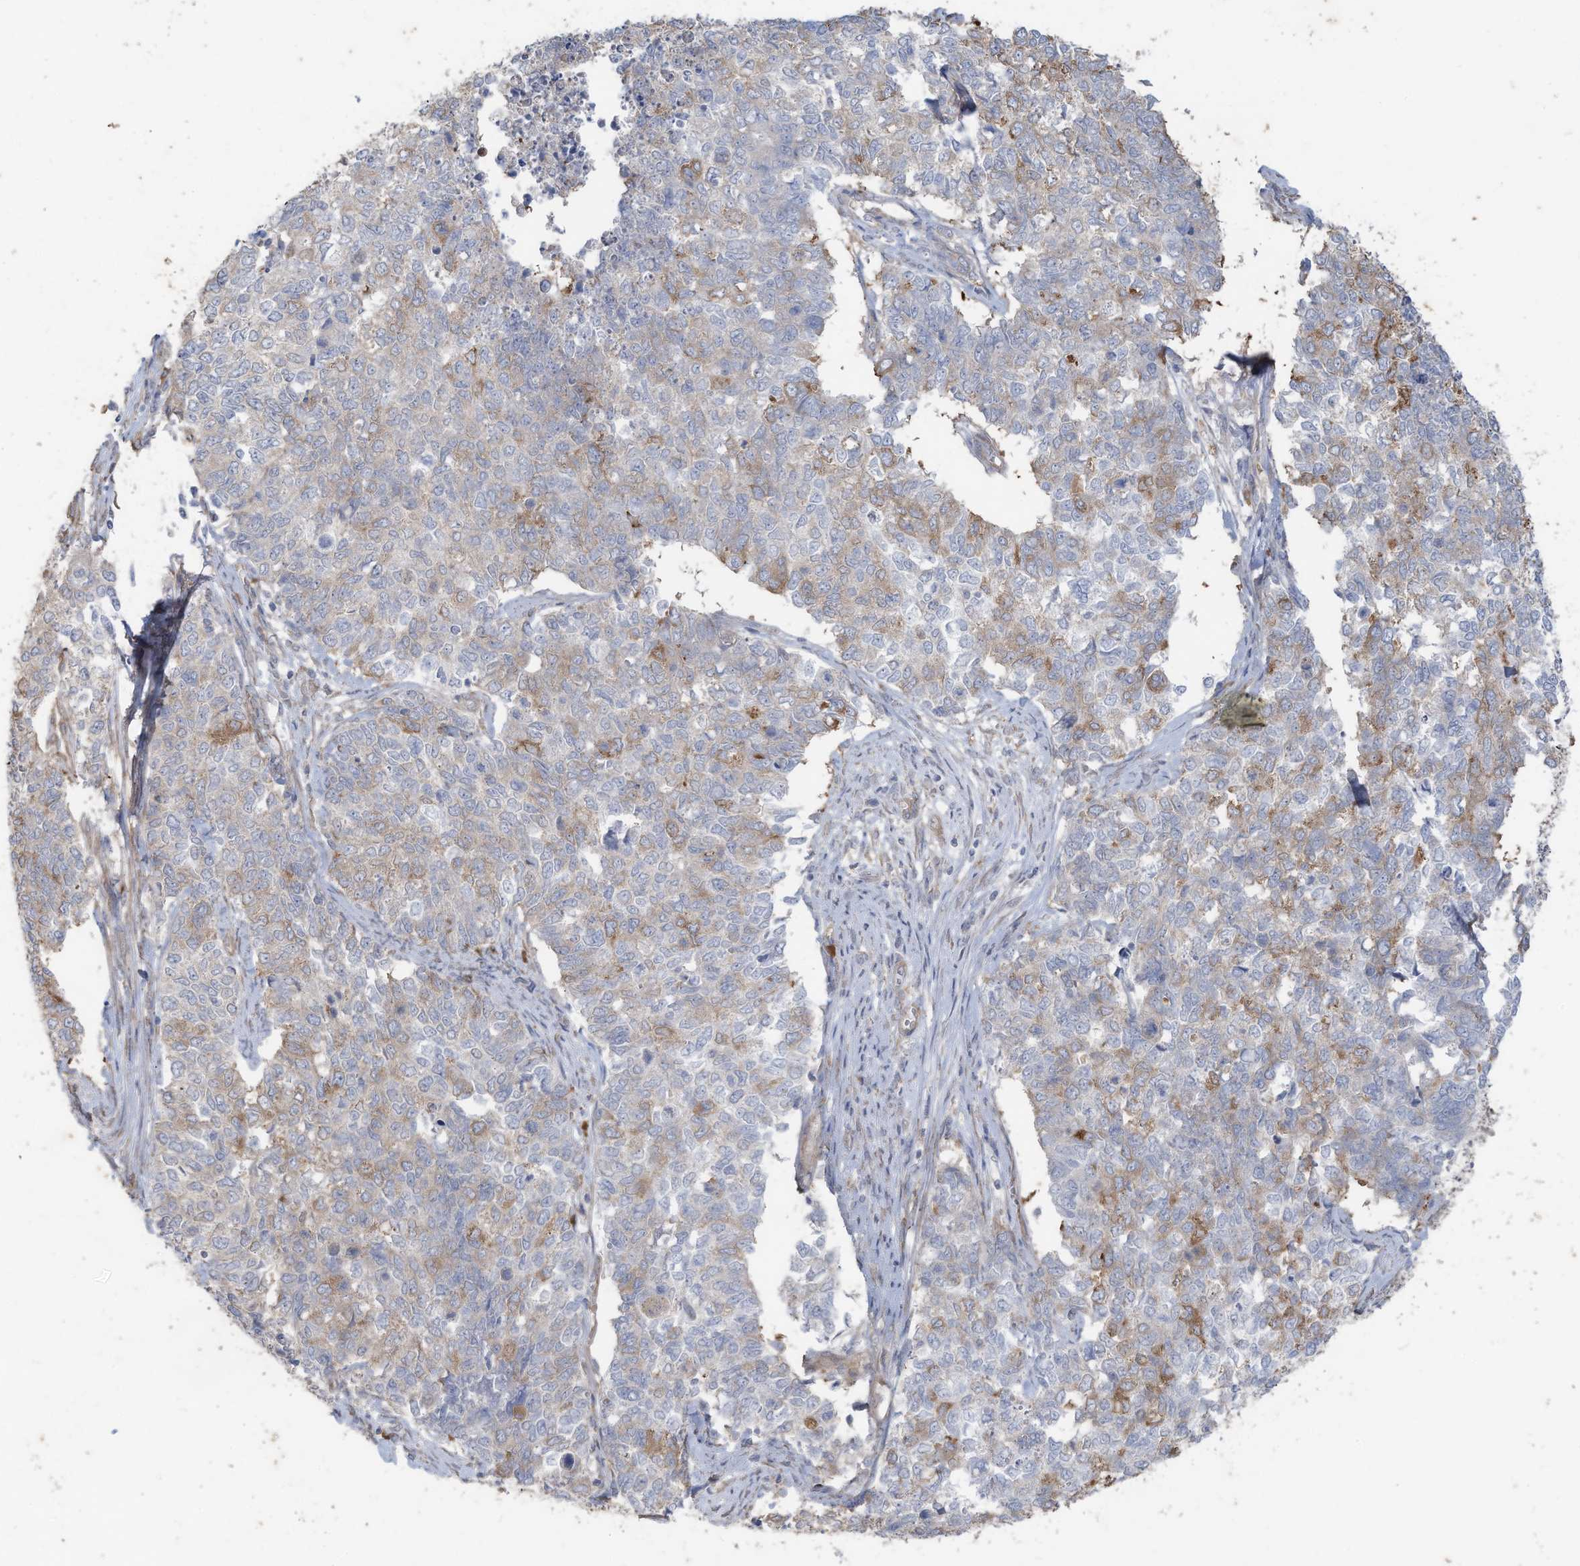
{"staining": {"intensity": "moderate", "quantity": "<25%", "location": "cytoplasmic/membranous"}, "tissue": "cervical cancer", "cell_type": "Tumor cells", "image_type": "cancer", "snomed": [{"axis": "morphology", "description": "Squamous cell carcinoma, NOS"}, {"axis": "topography", "description": "Cervix"}], "caption": "The photomicrograph shows a brown stain indicating the presence of a protein in the cytoplasmic/membranous of tumor cells in squamous cell carcinoma (cervical).", "gene": "SLC17A7", "patient": {"sex": "female", "age": 63}}